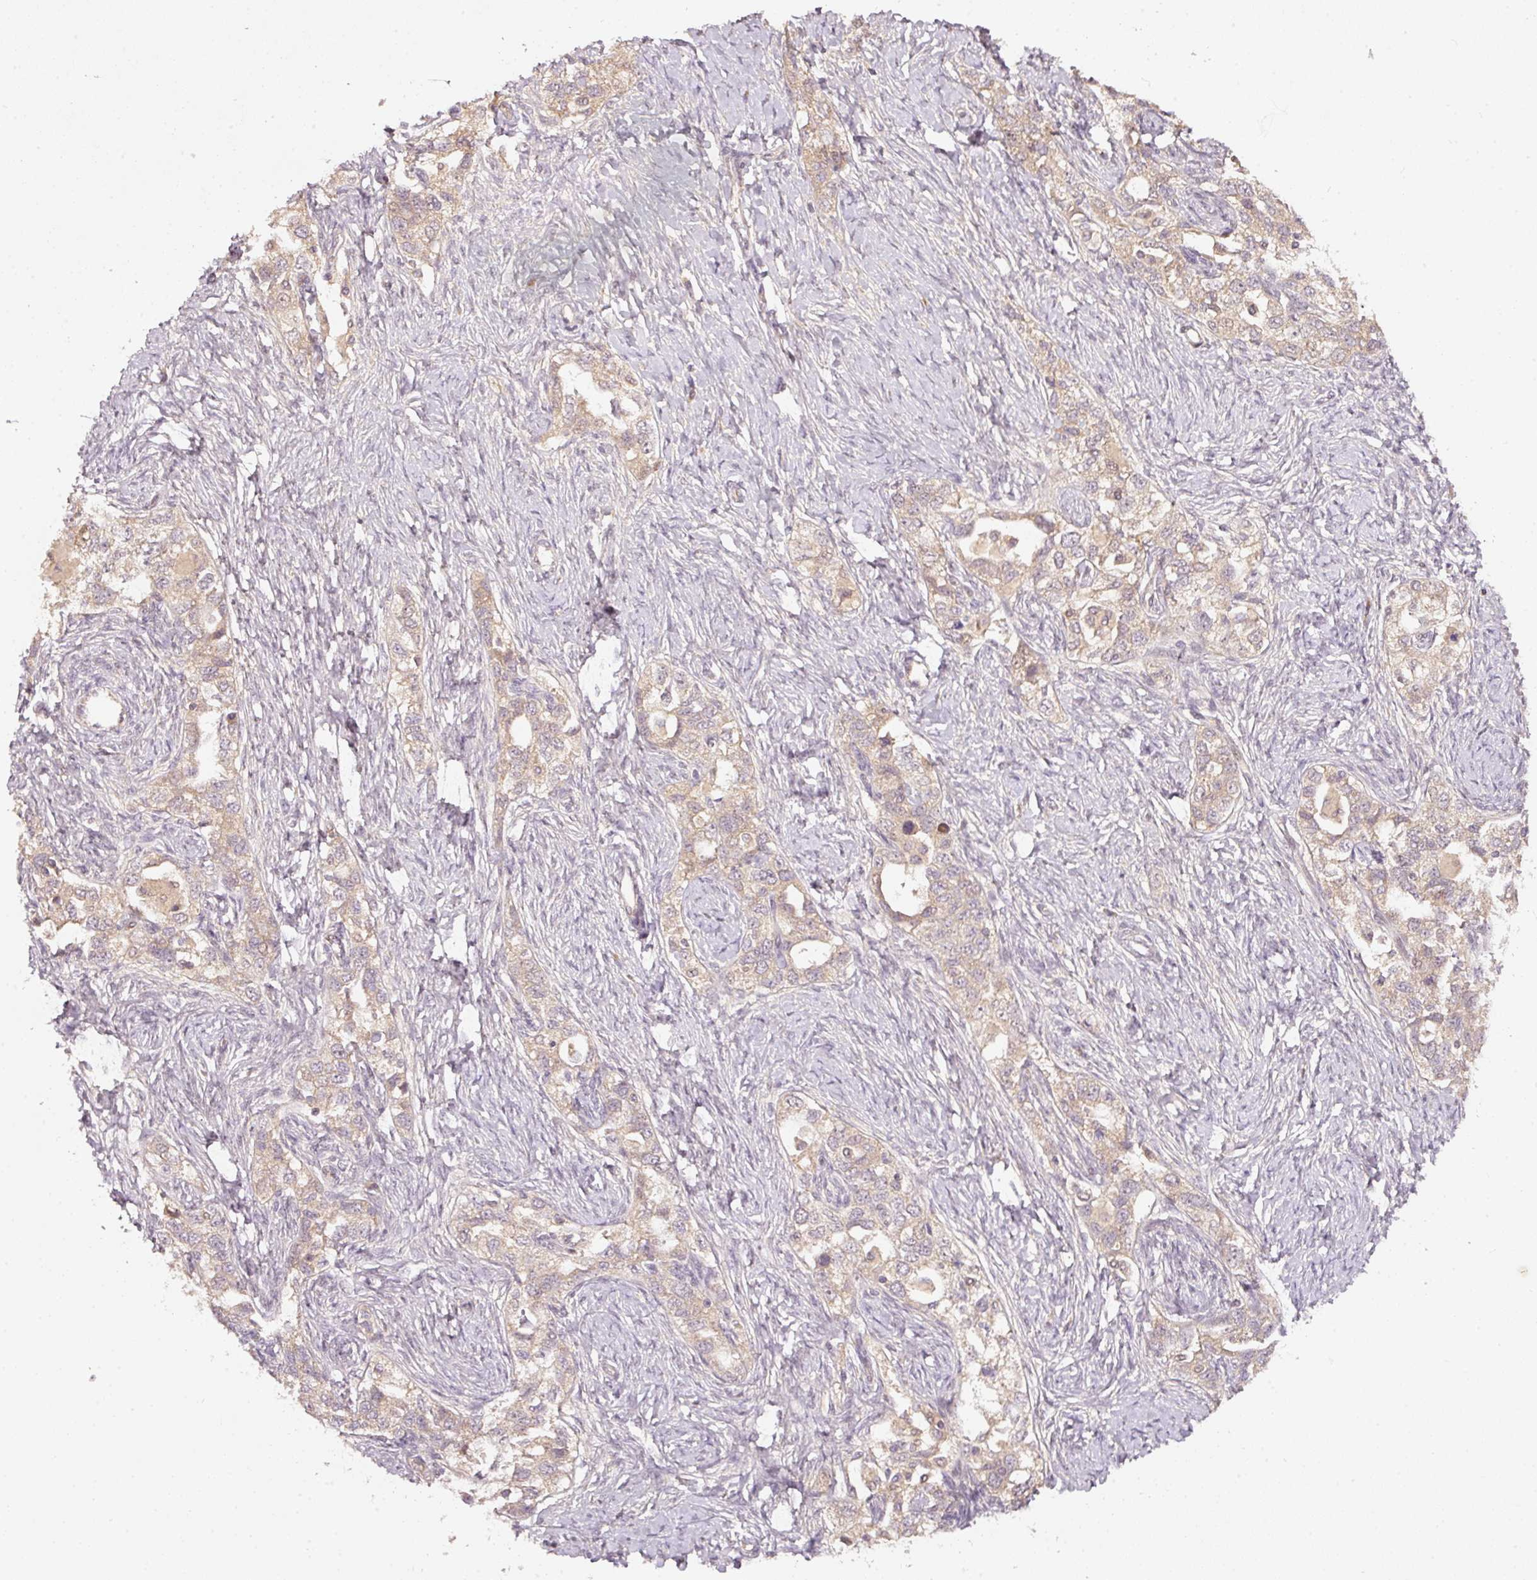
{"staining": {"intensity": "weak", "quantity": "<25%", "location": "cytoplasmic/membranous,nuclear"}, "tissue": "ovarian cancer", "cell_type": "Tumor cells", "image_type": "cancer", "snomed": [{"axis": "morphology", "description": "Carcinoma, NOS"}, {"axis": "morphology", "description": "Cystadenocarcinoma, serous, NOS"}, {"axis": "topography", "description": "Ovary"}], "caption": "The image shows no staining of tumor cells in ovarian serous cystadenocarcinoma.", "gene": "PCDHB1", "patient": {"sex": "female", "age": 69}}